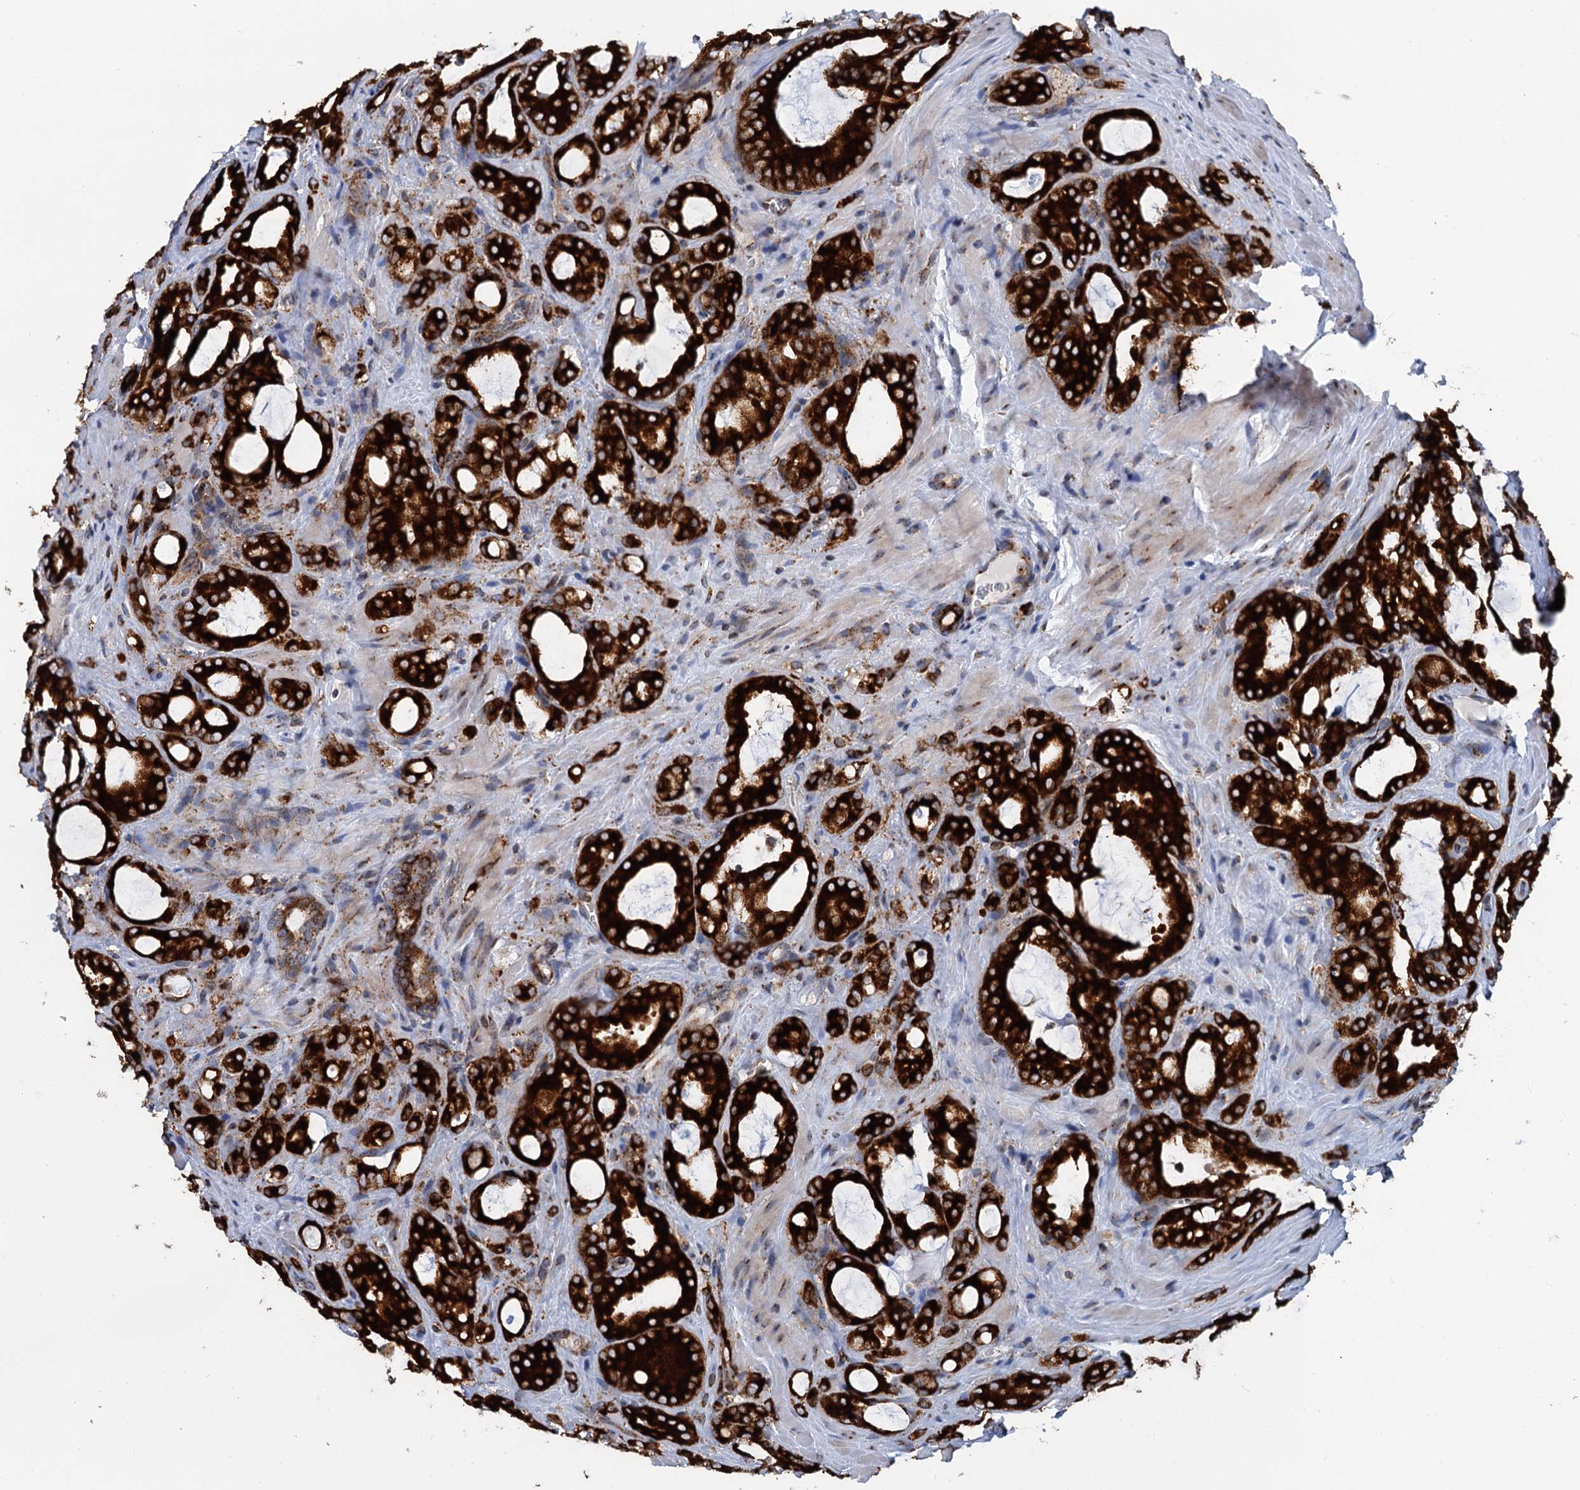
{"staining": {"intensity": "strong", "quantity": ">75%", "location": "cytoplasmic/membranous"}, "tissue": "prostate cancer", "cell_type": "Tumor cells", "image_type": "cancer", "snomed": [{"axis": "morphology", "description": "Adenocarcinoma, High grade"}, {"axis": "topography", "description": "Prostate"}], "caption": "Immunohistochemistry (IHC) histopathology image of neoplastic tissue: human prostate cancer (adenocarcinoma (high-grade)) stained using immunohistochemistry (IHC) displays high levels of strong protein expression localized specifically in the cytoplasmic/membranous of tumor cells, appearing as a cytoplasmic/membranous brown color.", "gene": "SUPT20H", "patient": {"sex": "male", "age": 72}}